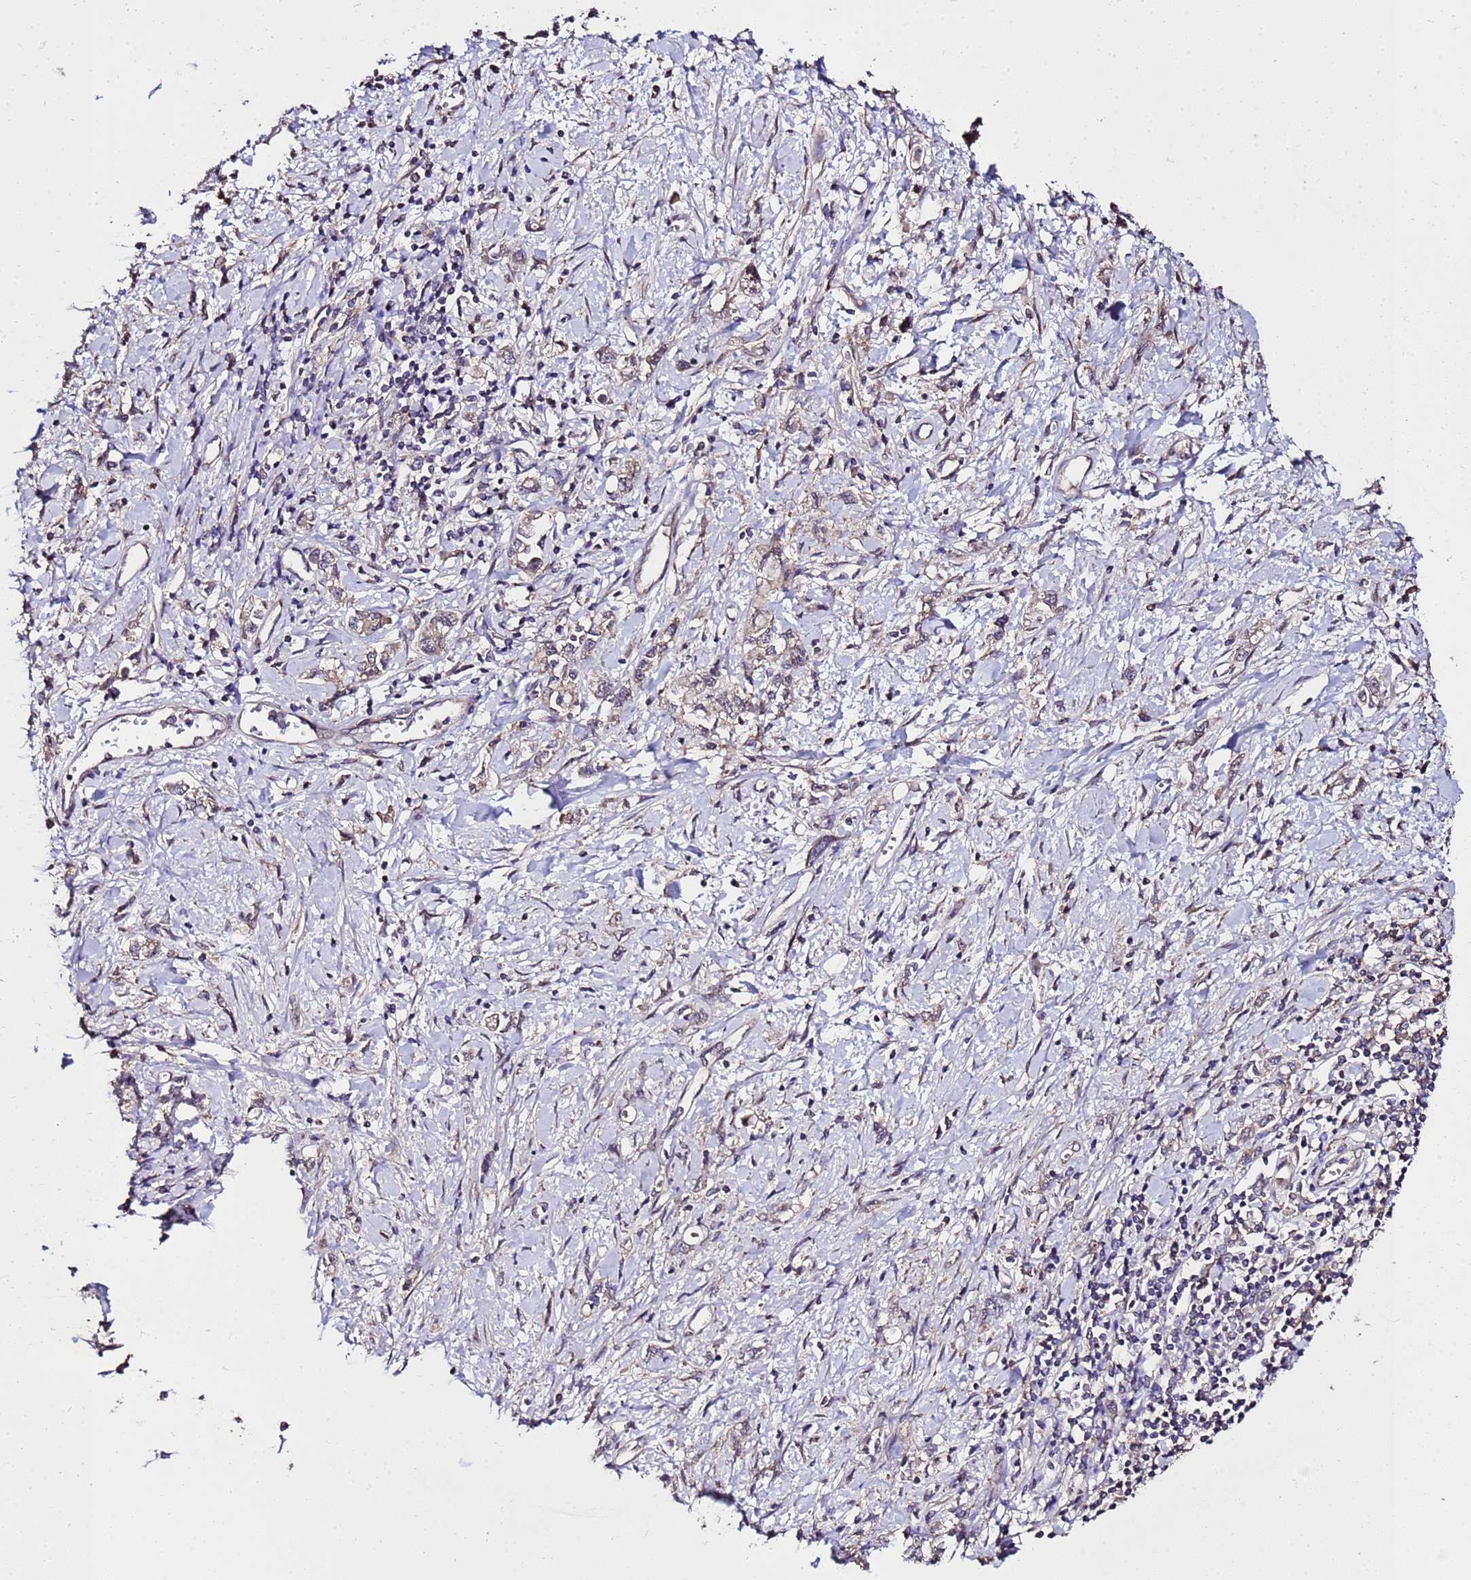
{"staining": {"intensity": "weak", "quantity": "25%-75%", "location": "cytoplasmic/membranous"}, "tissue": "stomach cancer", "cell_type": "Tumor cells", "image_type": "cancer", "snomed": [{"axis": "morphology", "description": "Adenocarcinoma, NOS"}, {"axis": "topography", "description": "Stomach"}], "caption": "Stomach cancer (adenocarcinoma) stained with immunohistochemistry (IHC) reveals weak cytoplasmic/membranous staining in approximately 25%-75% of tumor cells.", "gene": "ZNF329", "patient": {"sex": "female", "age": 76}}